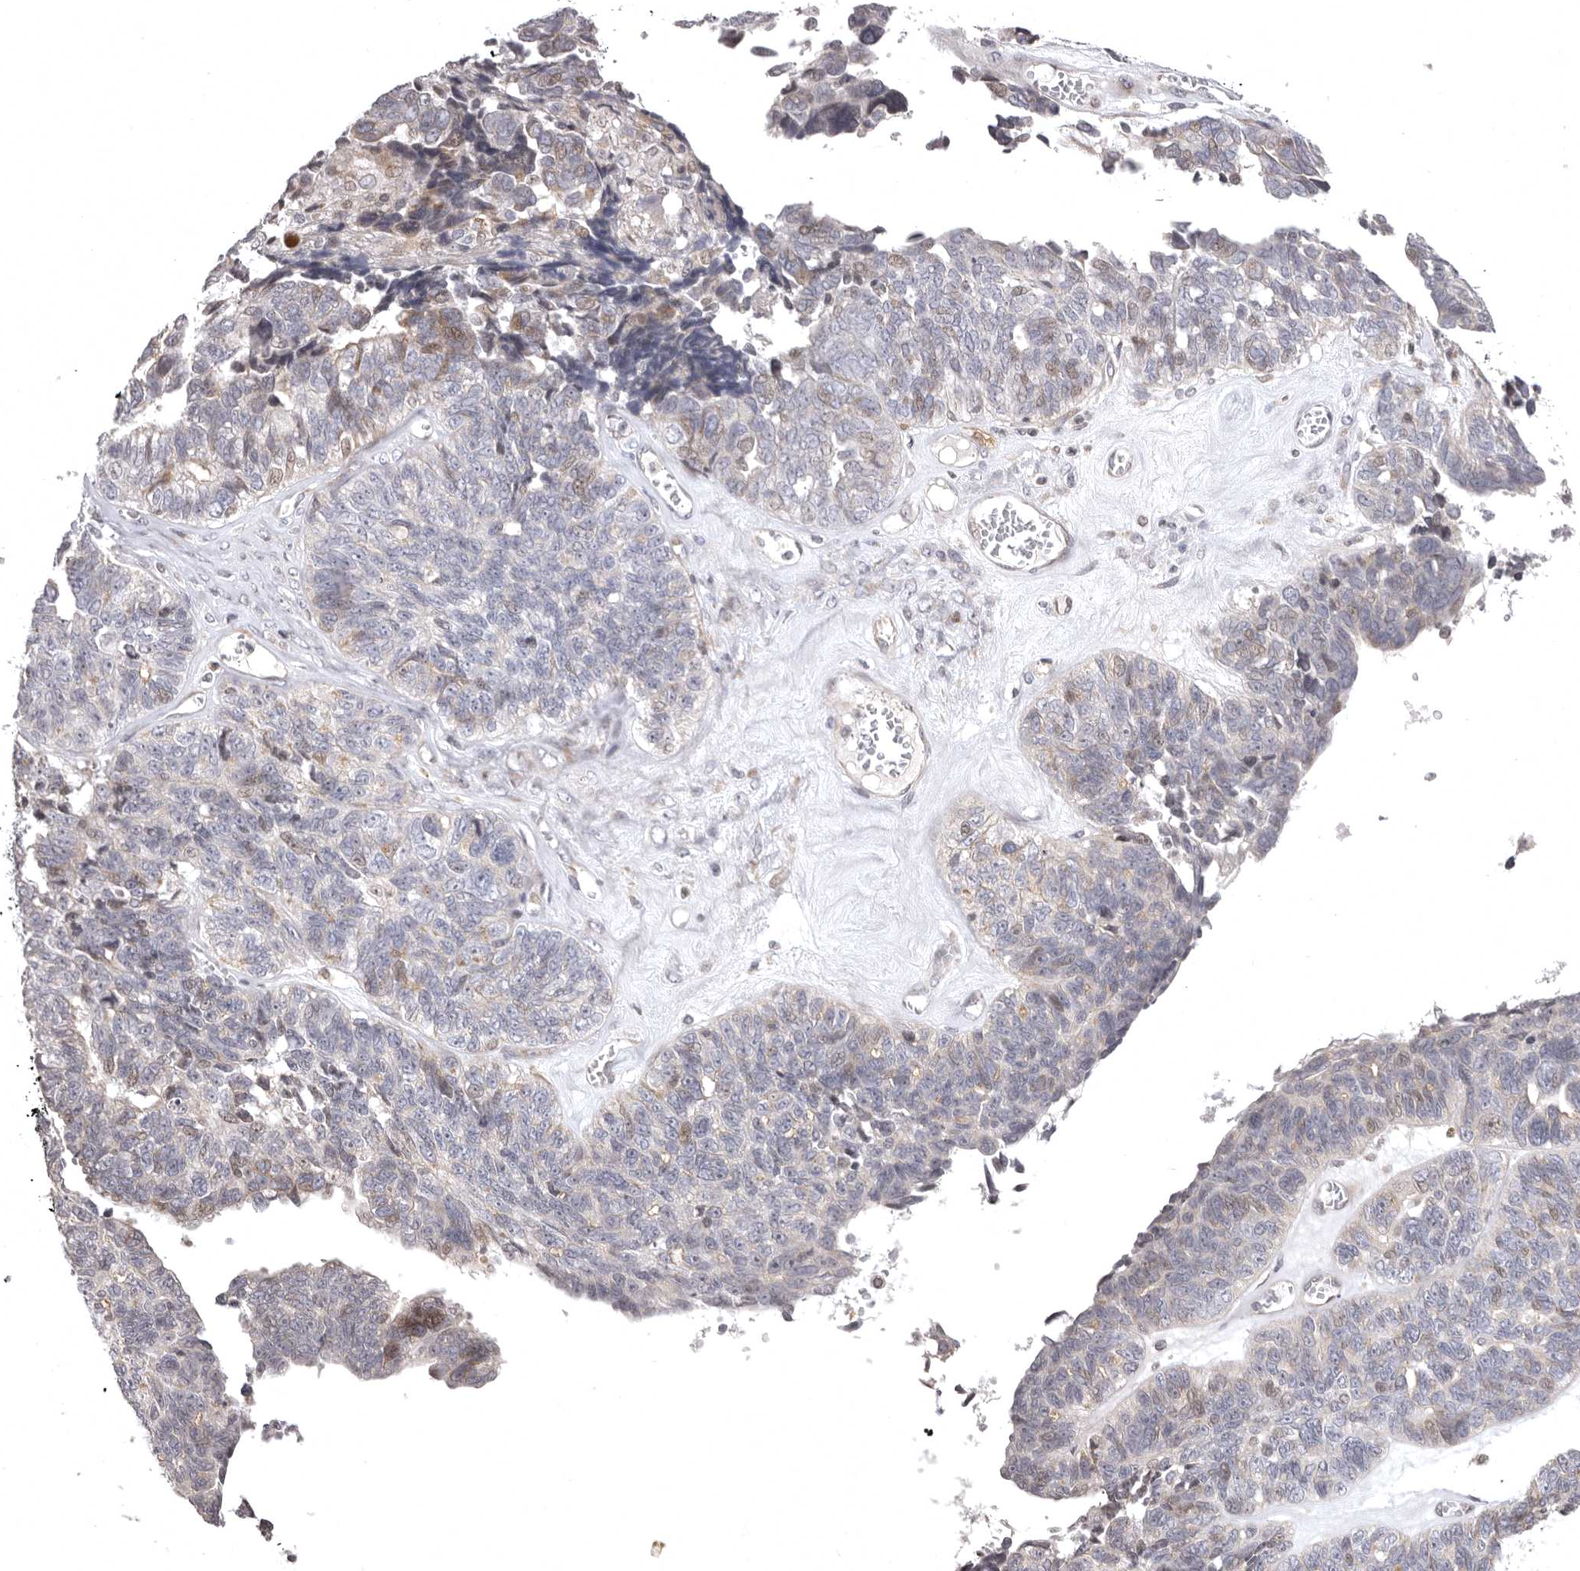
{"staining": {"intensity": "moderate", "quantity": "25%-75%", "location": "cytoplasmic/membranous,nuclear"}, "tissue": "ovarian cancer", "cell_type": "Tumor cells", "image_type": "cancer", "snomed": [{"axis": "morphology", "description": "Cystadenocarcinoma, serous, NOS"}, {"axis": "topography", "description": "Ovary"}], "caption": "Ovarian cancer stained for a protein (brown) shows moderate cytoplasmic/membranous and nuclear positive expression in approximately 25%-75% of tumor cells.", "gene": "AZIN1", "patient": {"sex": "female", "age": 79}}